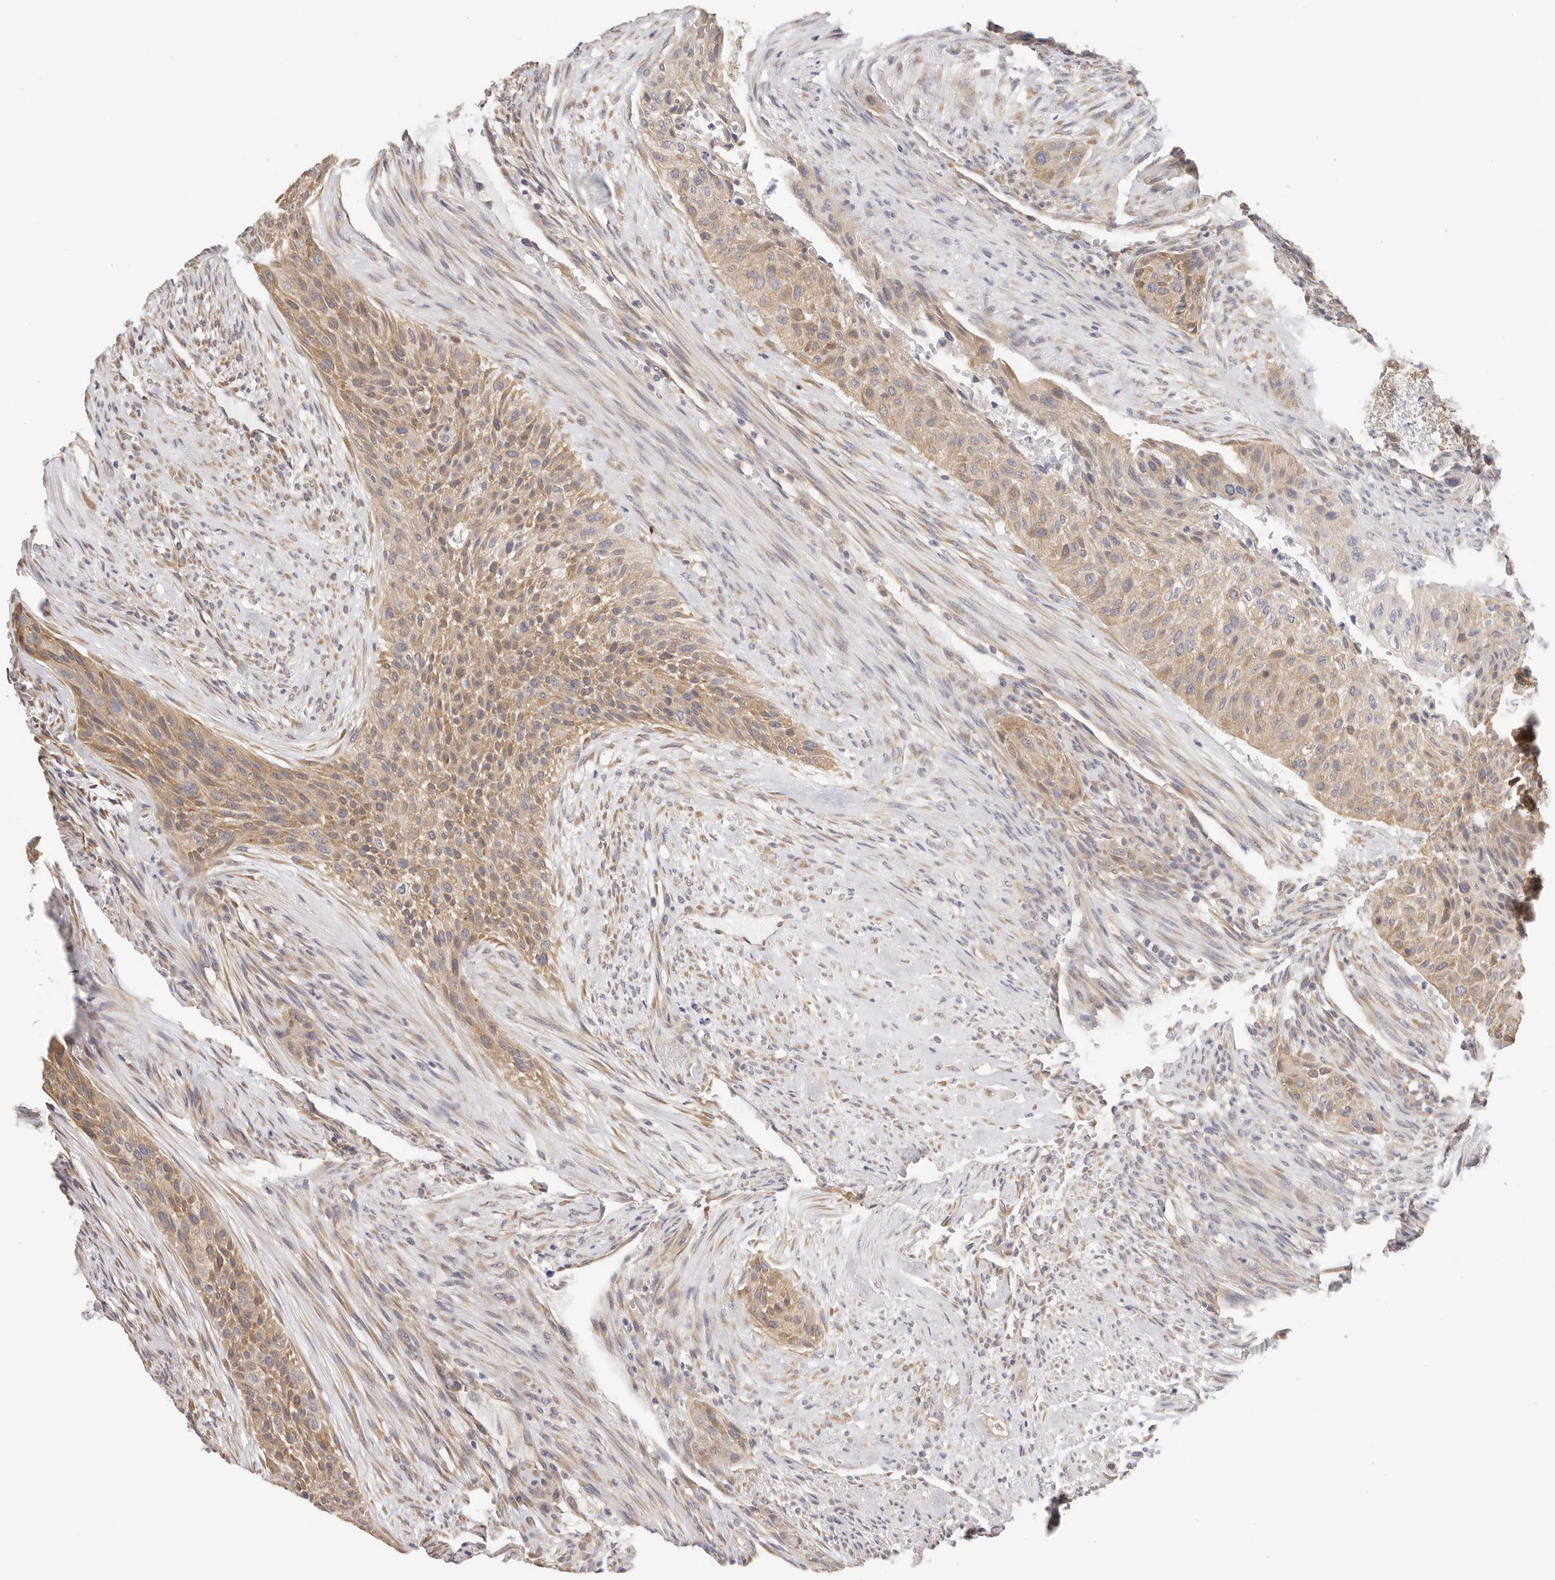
{"staining": {"intensity": "weak", "quantity": ">75%", "location": "cytoplasmic/membranous"}, "tissue": "urothelial cancer", "cell_type": "Tumor cells", "image_type": "cancer", "snomed": [{"axis": "morphology", "description": "Urothelial carcinoma, High grade"}, {"axis": "topography", "description": "Urinary bladder"}], "caption": "About >75% of tumor cells in human urothelial cancer show weak cytoplasmic/membranous protein expression as visualized by brown immunohistochemical staining.", "gene": "AFDN", "patient": {"sex": "male", "age": 35}}